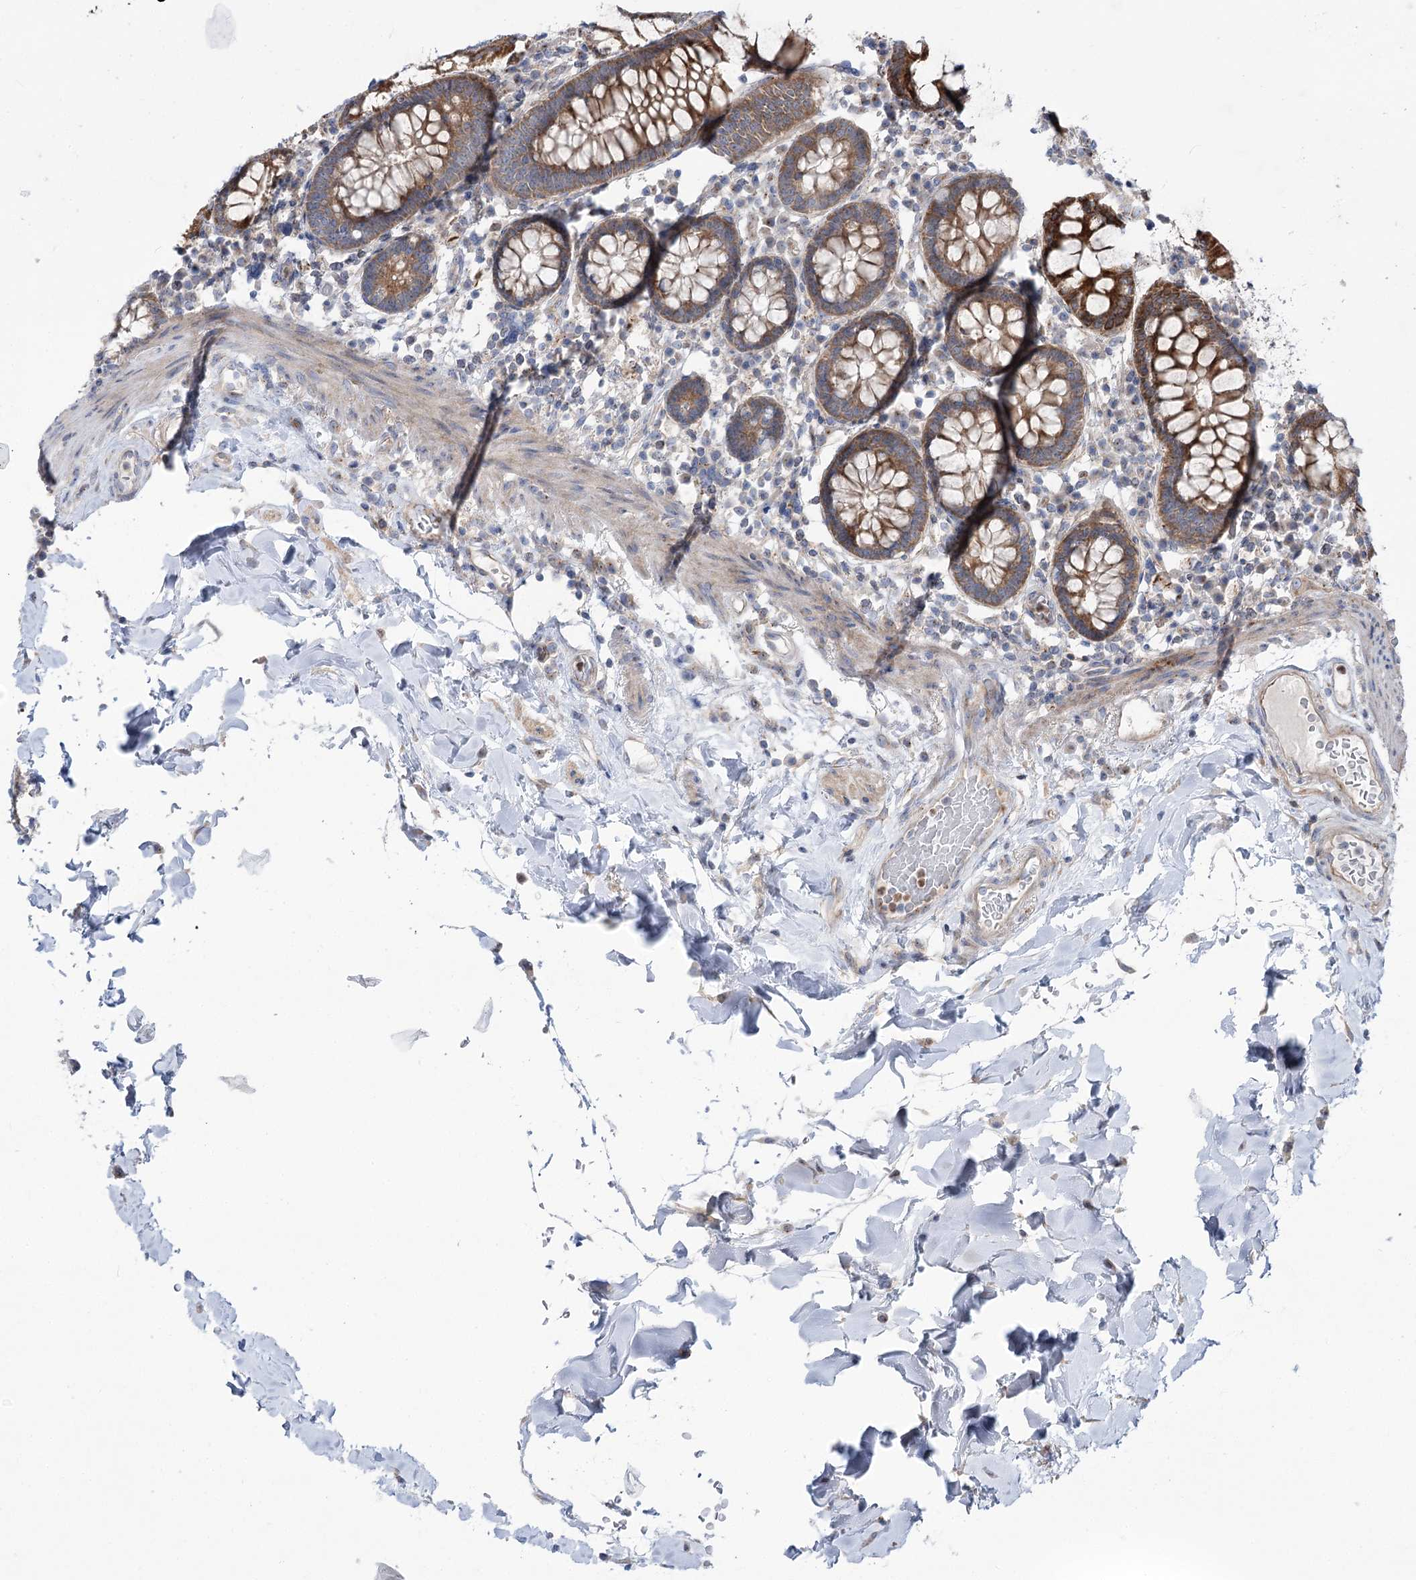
{"staining": {"intensity": "moderate", "quantity": ">75%", "location": "cytoplasmic/membranous"}, "tissue": "colon", "cell_type": "Endothelial cells", "image_type": "normal", "snomed": [{"axis": "morphology", "description": "Normal tissue, NOS"}, {"axis": "topography", "description": "Colon"}], "caption": "Colon stained with DAB immunohistochemistry shows medium levels of moderate cytoplasmic/membranous staining in about >75% of endothelial cells.", "gene": "SCN11A", "patient": {"sex": "female", "age": 79}}